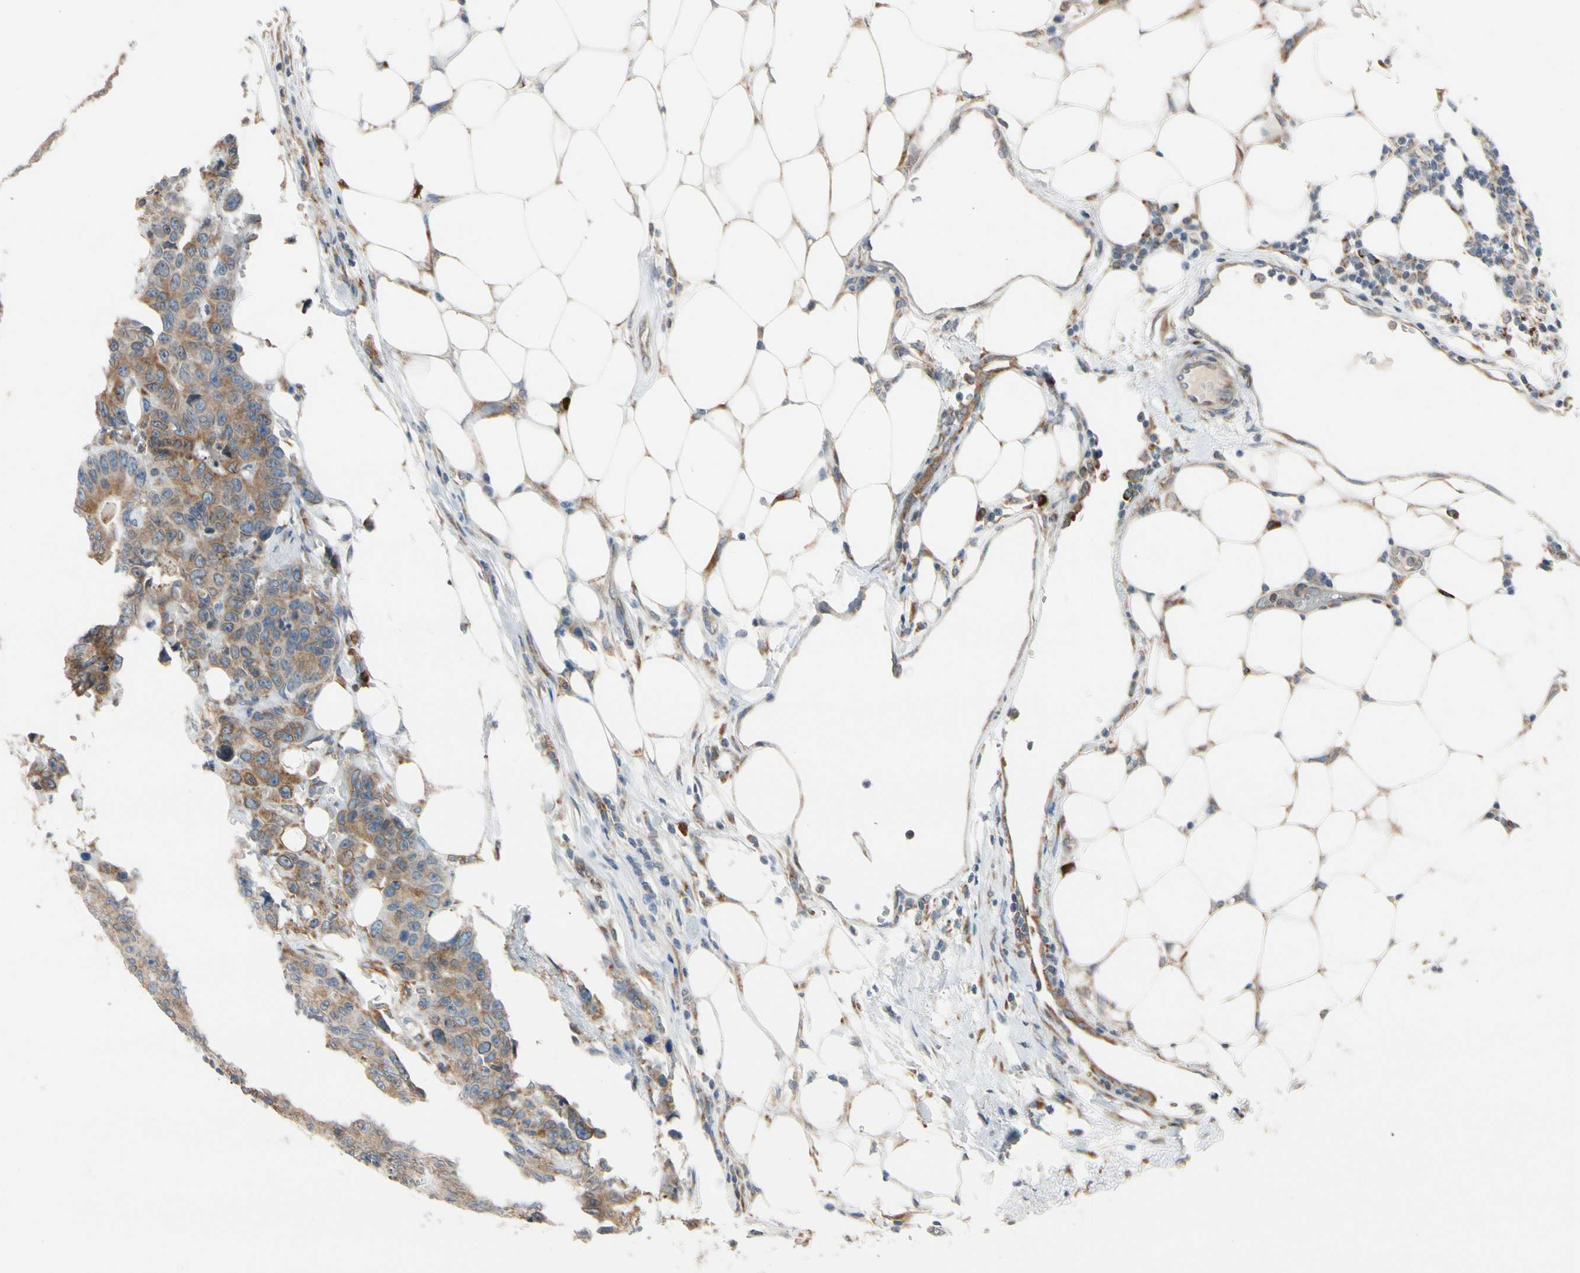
{"staining": {"intensity": "moderate", "quantity": ">75%", "location": "cytoplasmic/membranous"}, "tissue": "colorectal cancer", "cell_type": "Tumor cells", "image_type": "cancer", "snomed": [{"axis": "morphology", "description": "Adenocarcinoma, NOS"}, {"axis": "topography", "description": "Colon"}], "caption": "Protein expression analysis of colorectal cancer reveals moderate cytoplasmic/membranous positivity in about >75% of tumor cells.", "gene": "RPN2", "patient": {"sex": "female", "age": 86}}